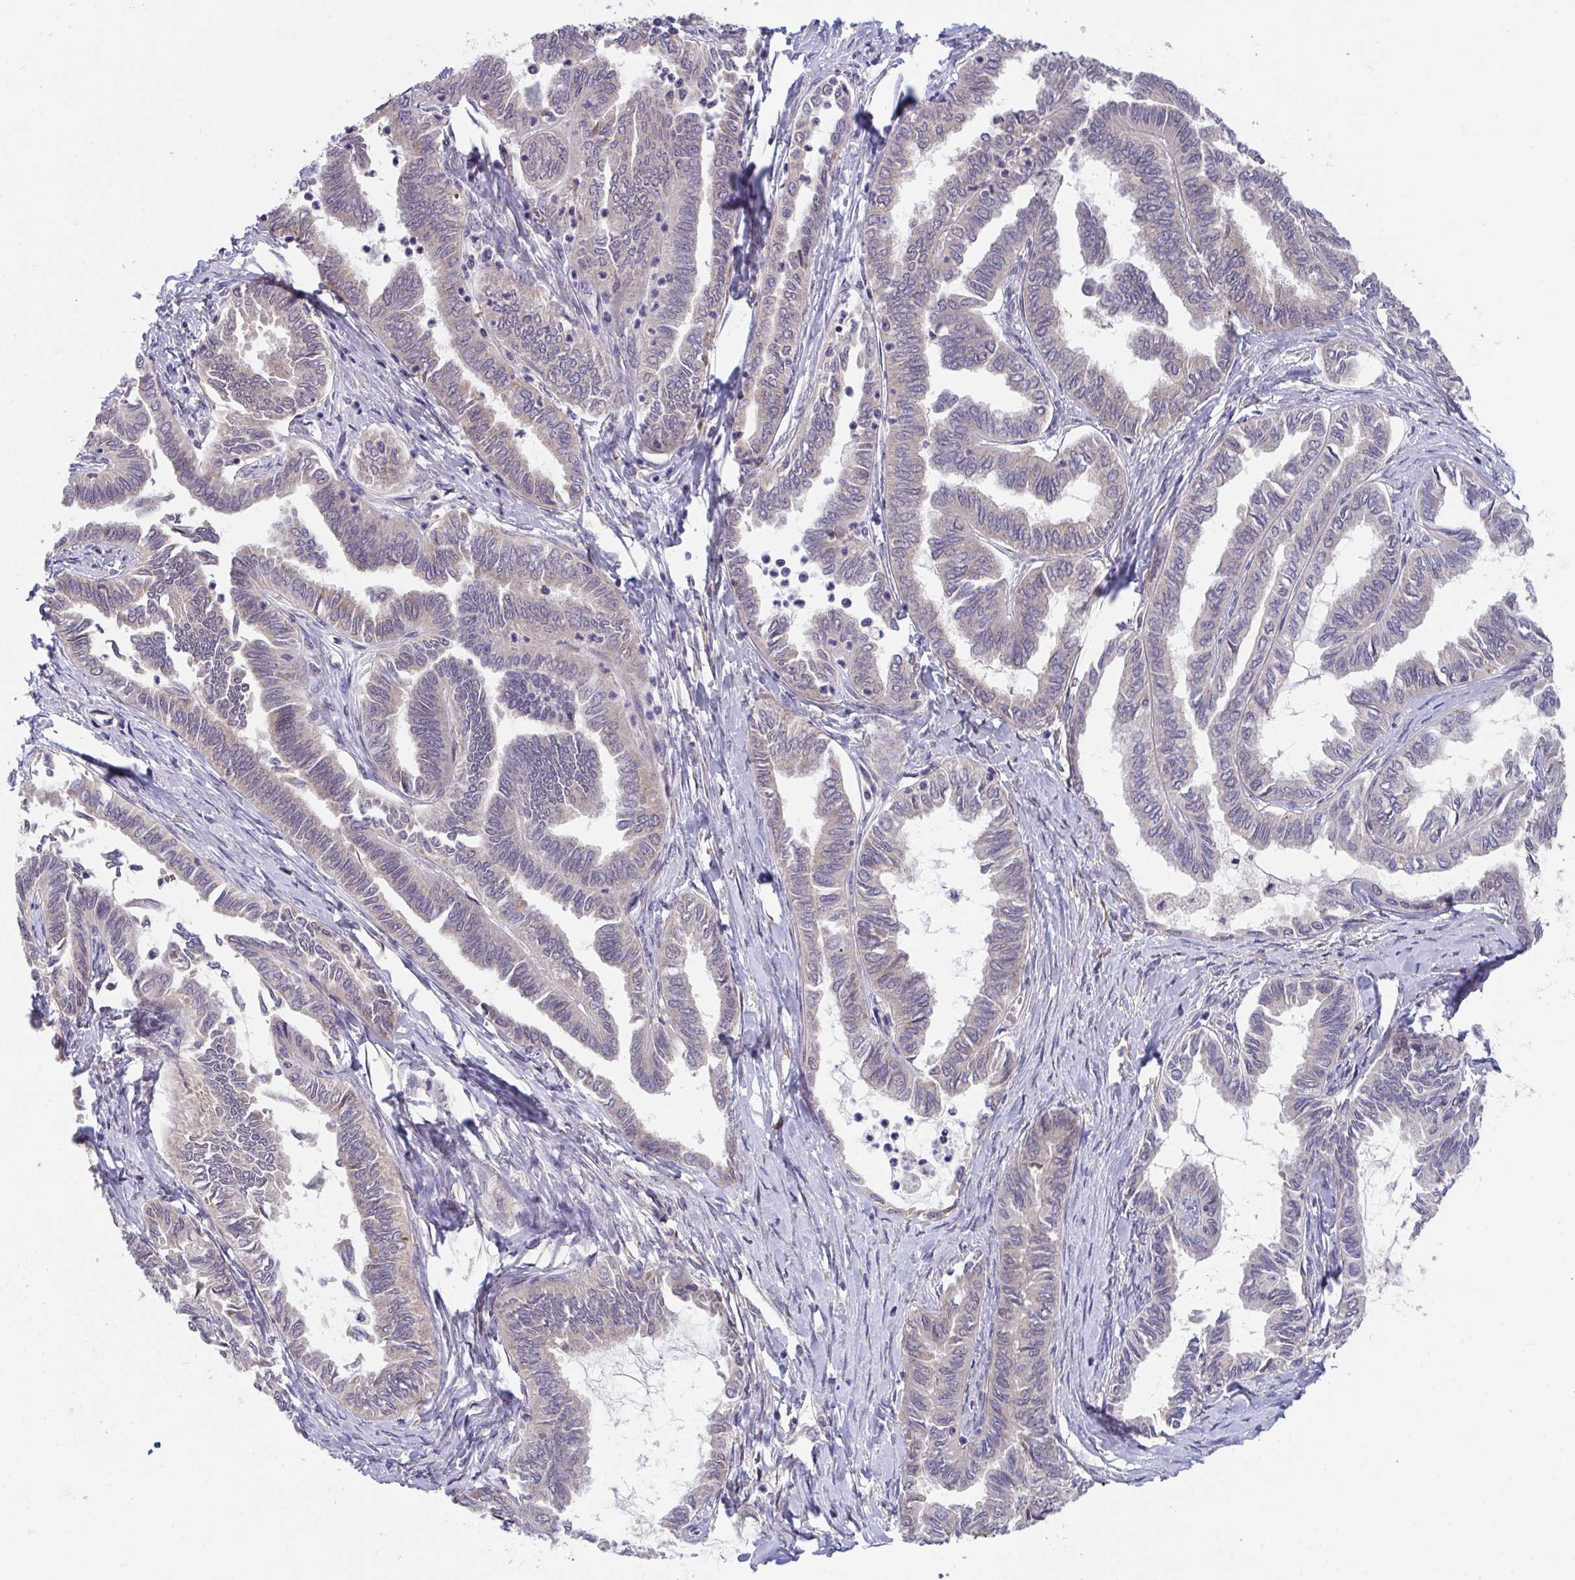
{"staining": {"intensity": "weak", "quantity": "<25%", "location": "cytoplasmic/membranous"}, "tissue": "ovarian cancer", "cell_type": "Tumor cells", "image_type": "cancer", "snomed": [{"axis": "morphology", "description": "Carcinoma, endometroid"}, {"axis": "topography", "description": "Ovary"}], "caption": "A high-resolution image shows immunohistochemistry staining of ovarian endometroid carcinoma, which displays no significant expression in tumor cells.", "gene": "SUSD4", "patient": {"sex": "female", "age": 70}}